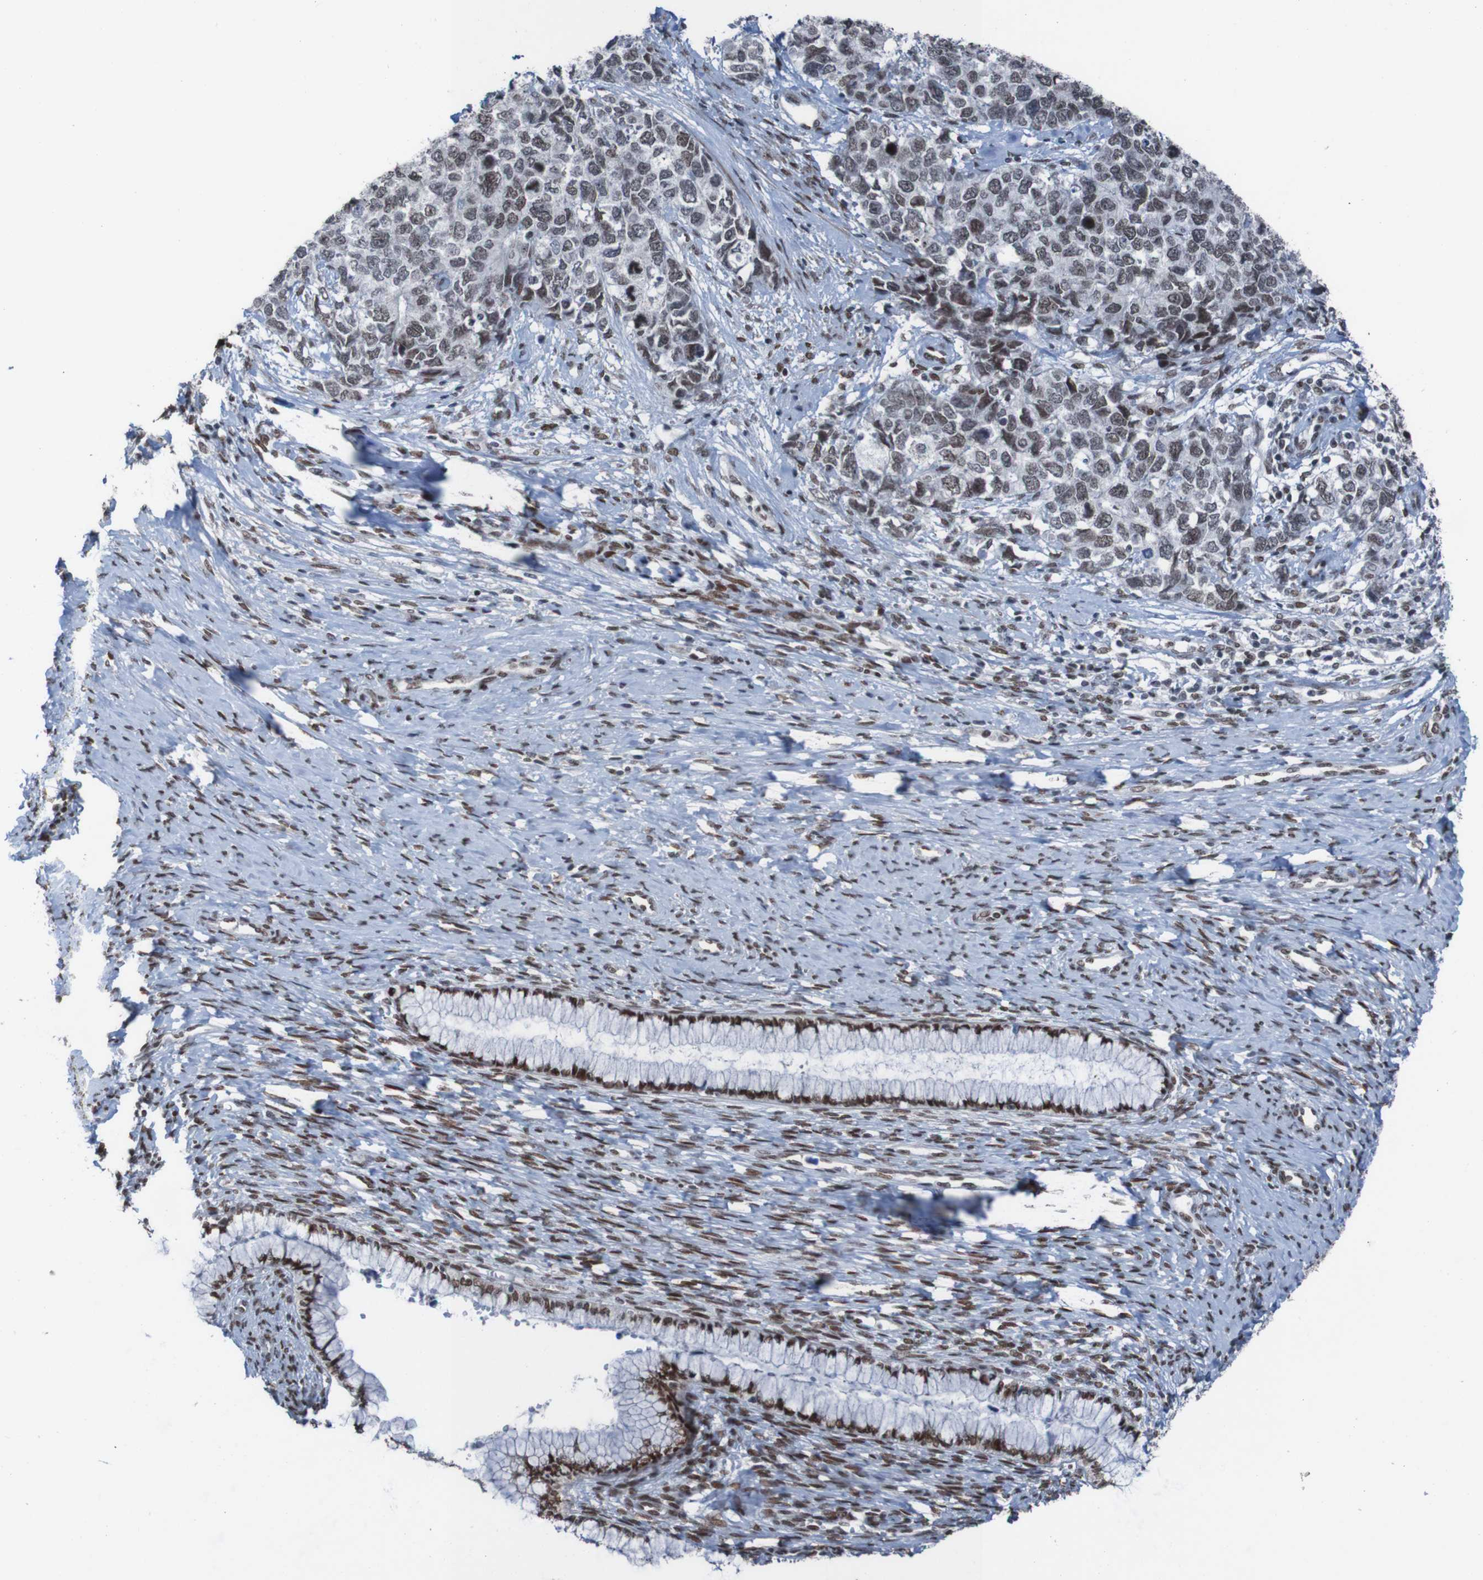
{"staining": {"intensity": "moderate", "quantity": ">75%", "location": "nuclear"}, "tissue": "cervical cancer", "cell_type": "Tumor cells", "image_type": "cancer", "snomed": [{"axis": "morphology", "description": "Squamous cell carcinoma, NOS"}, {"axis": "topography", "description": "Cervix"}], "caption": "Protein staining exhibits moderate nuclear staining in about >75% of tumor cells in cervical cancer (squamous cell carcinoma).", "gene": "PHF2", "patient": {"sex": "female", "age": 63}}